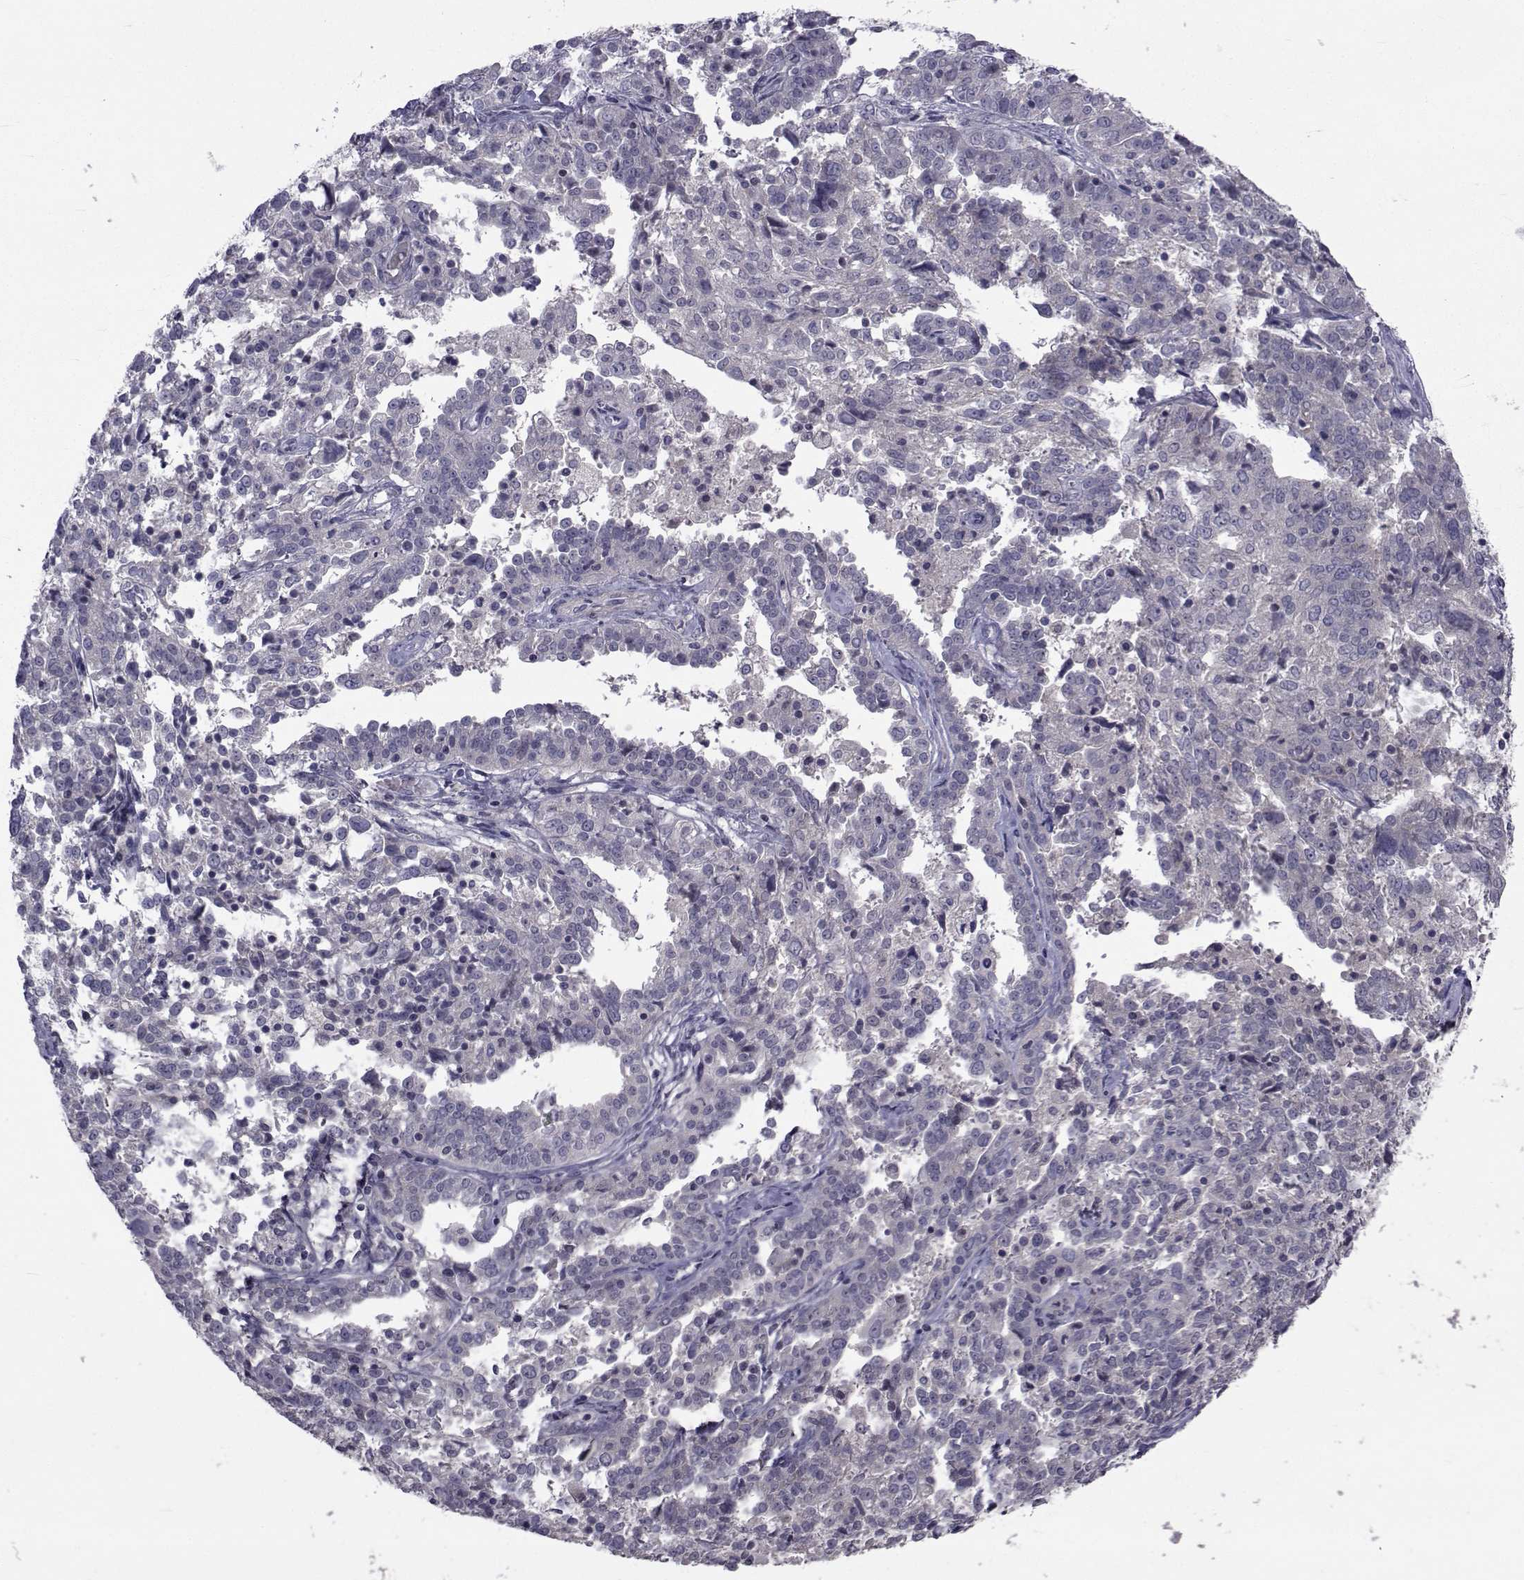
{"staining": {"intensity": "negative", "quantity": "none", "location": "none"}, "tissue": "ovarian cancer", "cell_type": "Tumor cells", "image_type": "cancer", "snomed": [{"axis": "morphology", "description": "Cystadenocarcinoma, serous, NOS"}, {"axis": "topography", "description": "Ovary"}], "caption": "The immunohistochemistry (IHC) photomicrograph has no significant positivity in tumor cells of ovarian cancer (serous cystadenocarcinoma) tissue.", "gene": "CFAP74", "patient": {"sex": "female", "age": 67}}